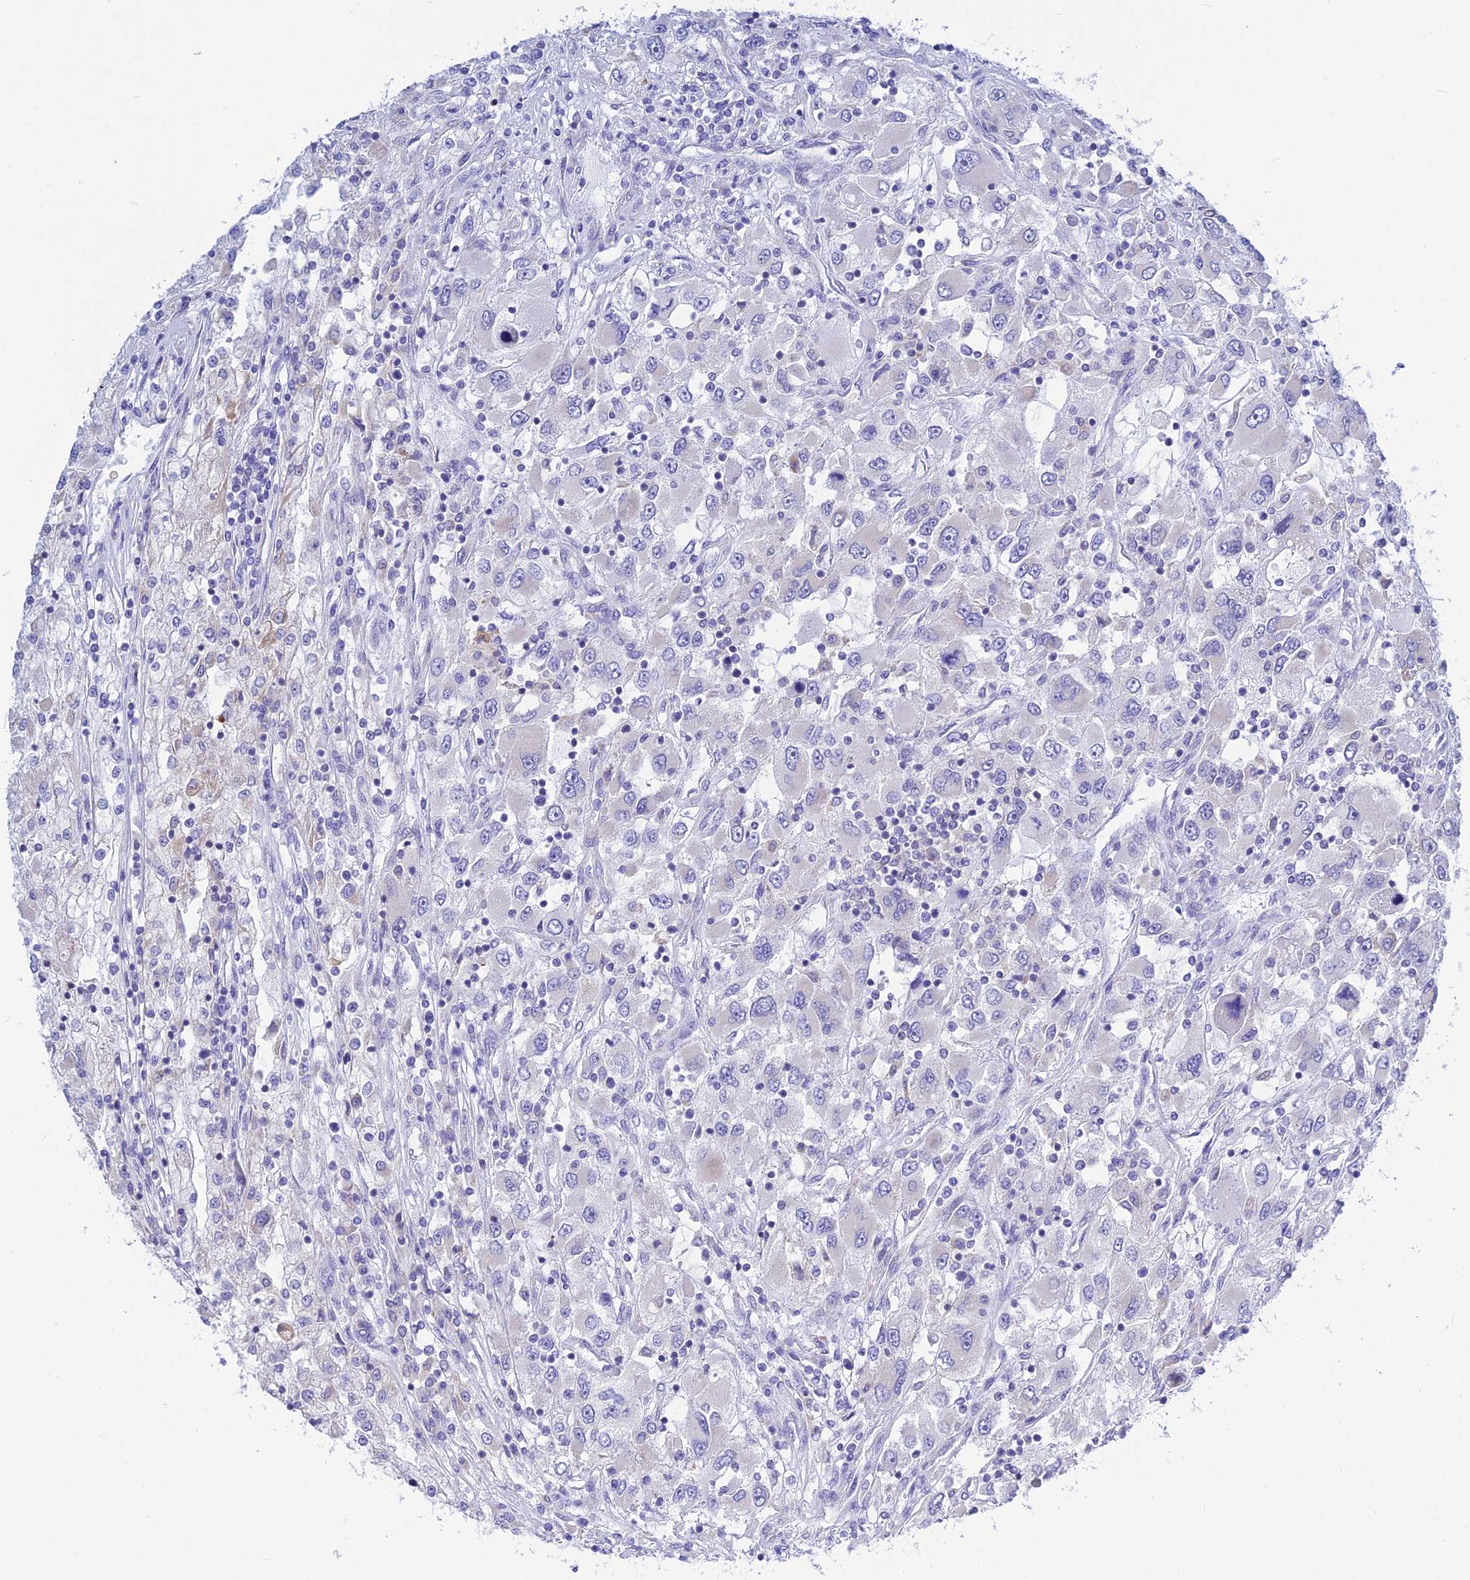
{"staining": {"intensity": "negative", "quantity": "none", "location": "none"}, "tissue": "renal cancer", "cell_type": "Tumor cells", "image_type": "cancer", "snomed": [{"axis": "morphology", "description": "Adenocarcinoma, NOS"}, {"axis": "topography", "description": "Kidney"}], "caption": "There is no significant expression in tumor cells of renal adenocarcinoma.", "gene": "CNOT6", "patient": {"sex": "female", "age": 52}}